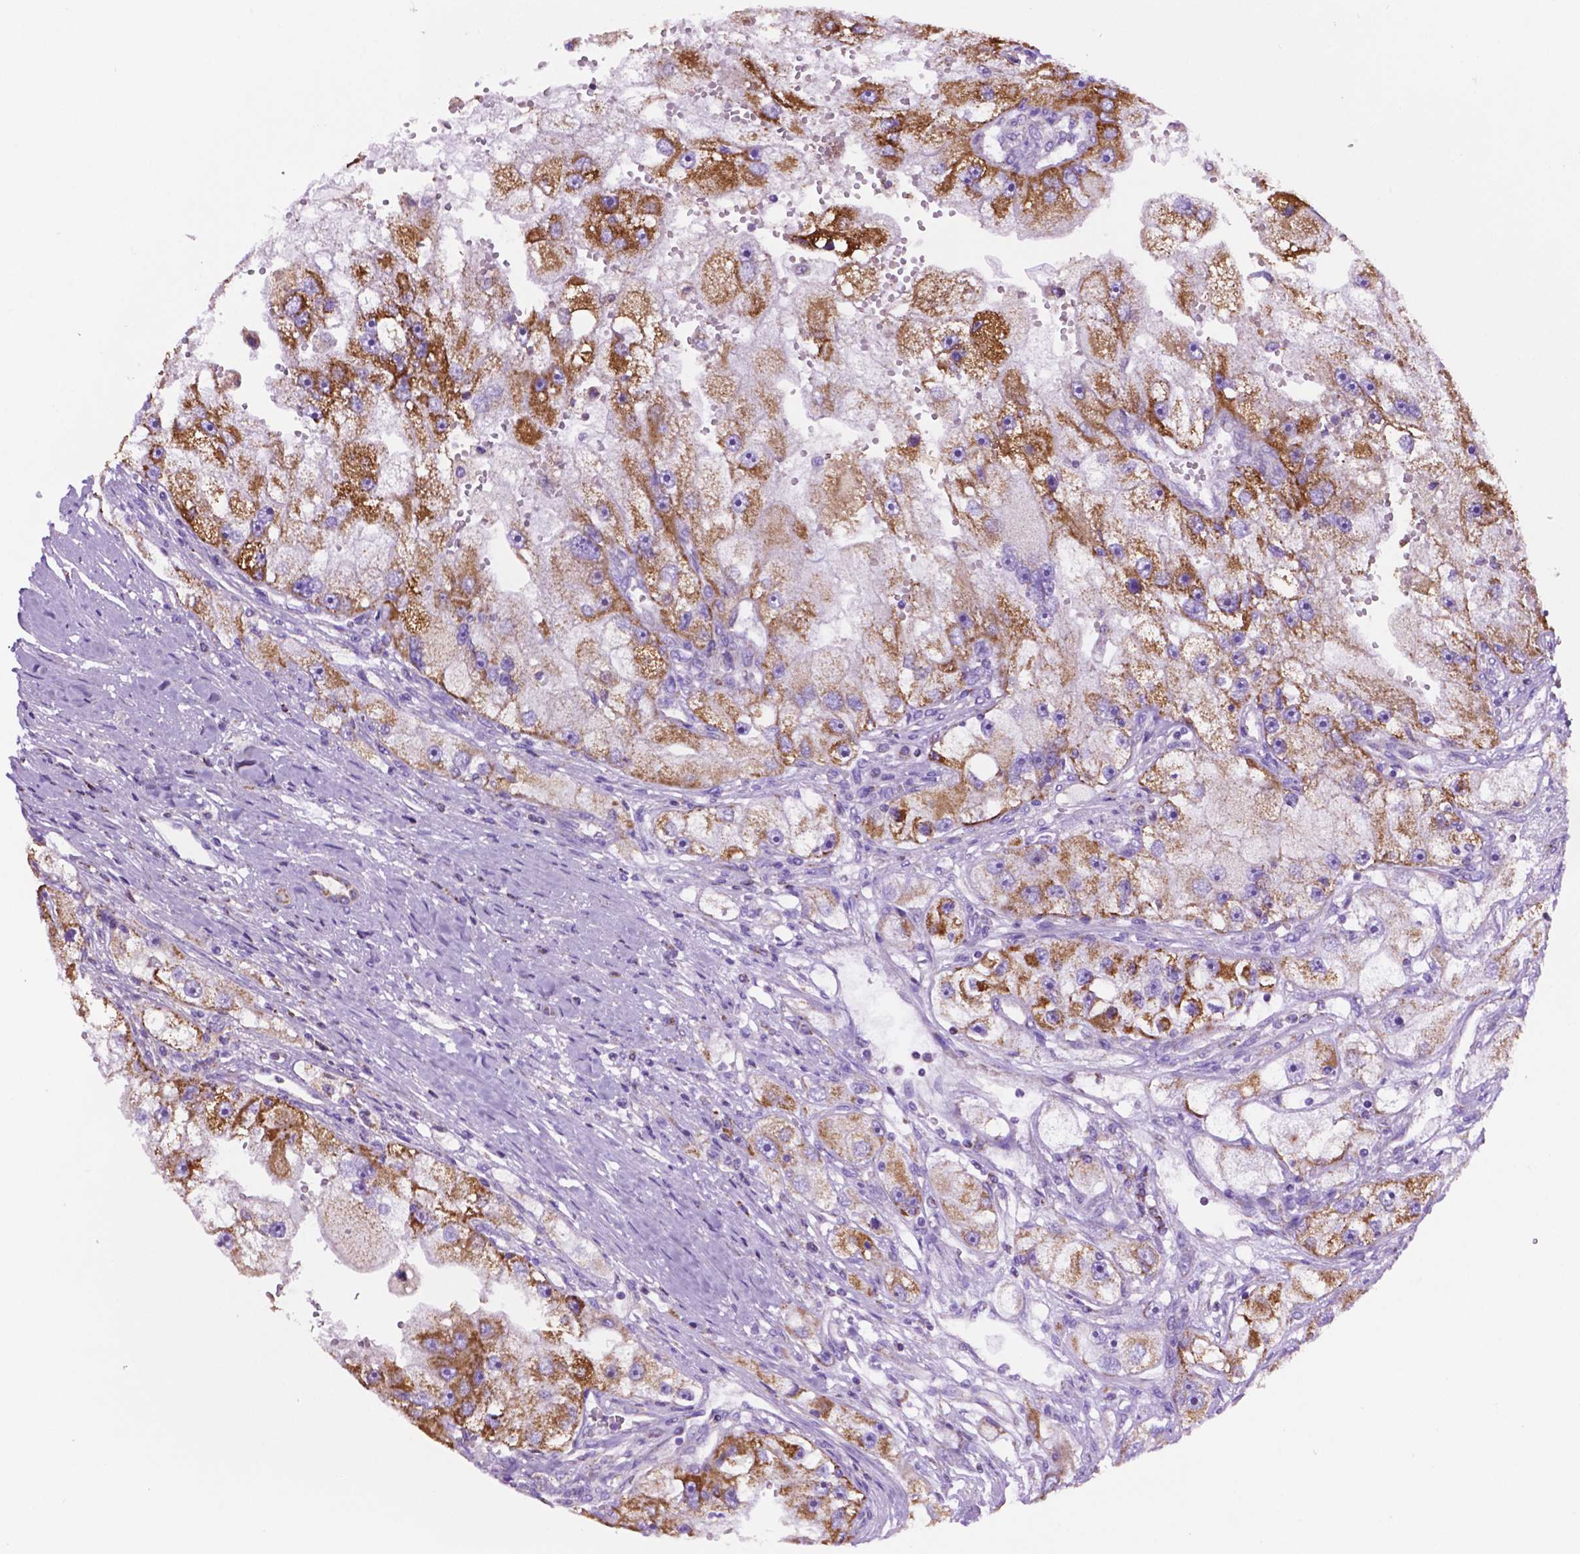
{"staining": {"intensity": "strong", "quantity": ">75%", "location": "cytoplasmic/membranous"}, "tissue": "renal cancer", "cell_type": "Tumor cells", "image_type": "cancer", "snomed": [{"axis": "morphology", "description": "Adenocarcinoma, NOS"}, {"axis": "topography", "description": "Kidney"}], "caption": "Strong cytoplasmic/membranous protein expression is seen in approximately >75% of tumor cells in renal cancer.", "gene": "GDPD5", "patient": {"sex": "male", "age": 63}}